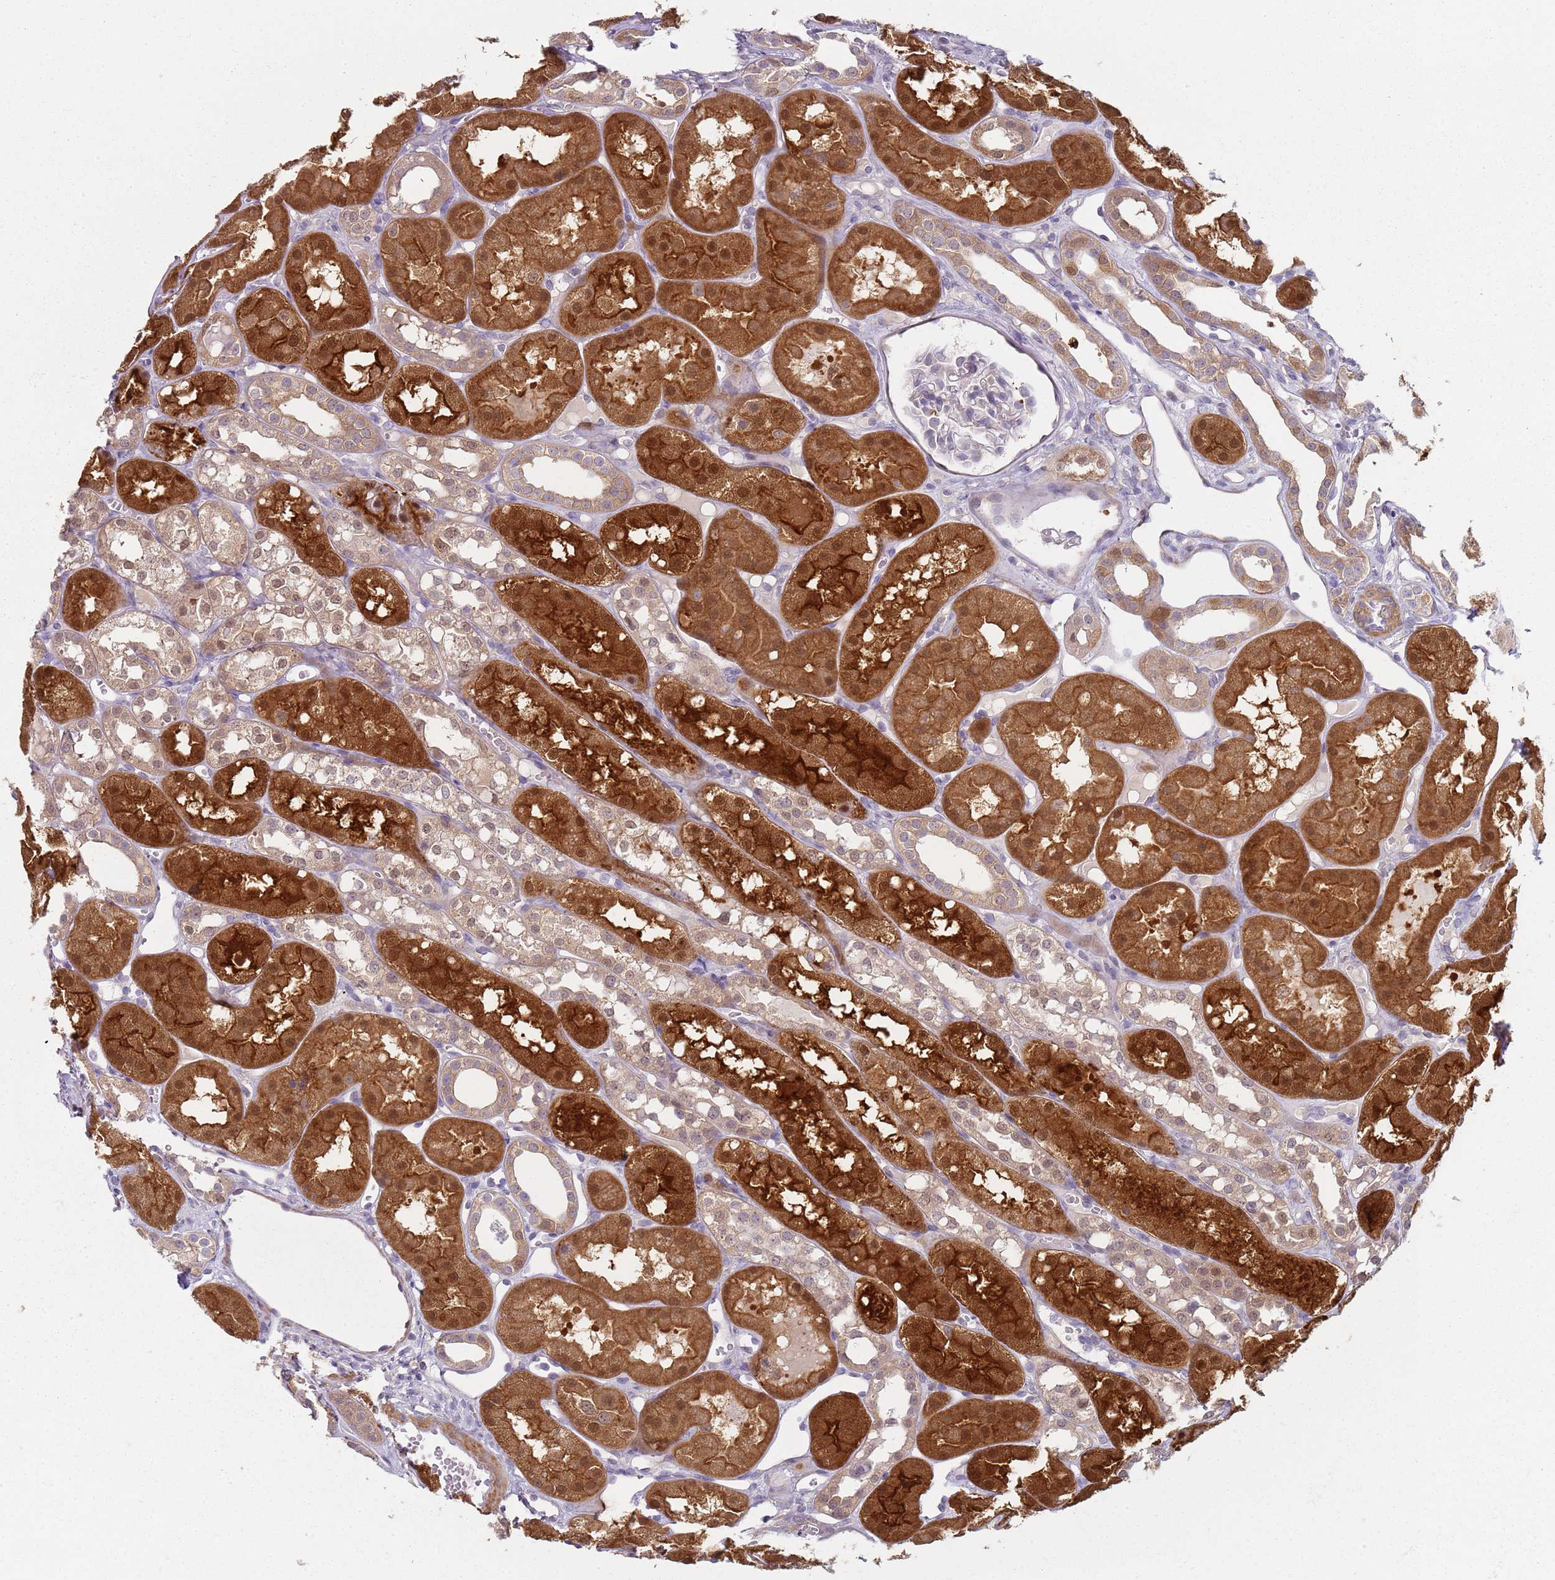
{"staining": {"intensity": "negative", "quantity": "none", "location": "none"}, "tissue": "kidney", "cell_type": "Cells in glomeruli", "image_type": "normal", "snomed": [{"axis": "morphology", "description": "Normal tissue, NOS"}, {"axis": "topography", "description": "Kidney"}], "caption": "Protein analysis of unremarkable kidney displays no significant expression in cells in glomeruli.", "gene": "SLC26A6", "patient": {"sex": "male", "age": 16}}